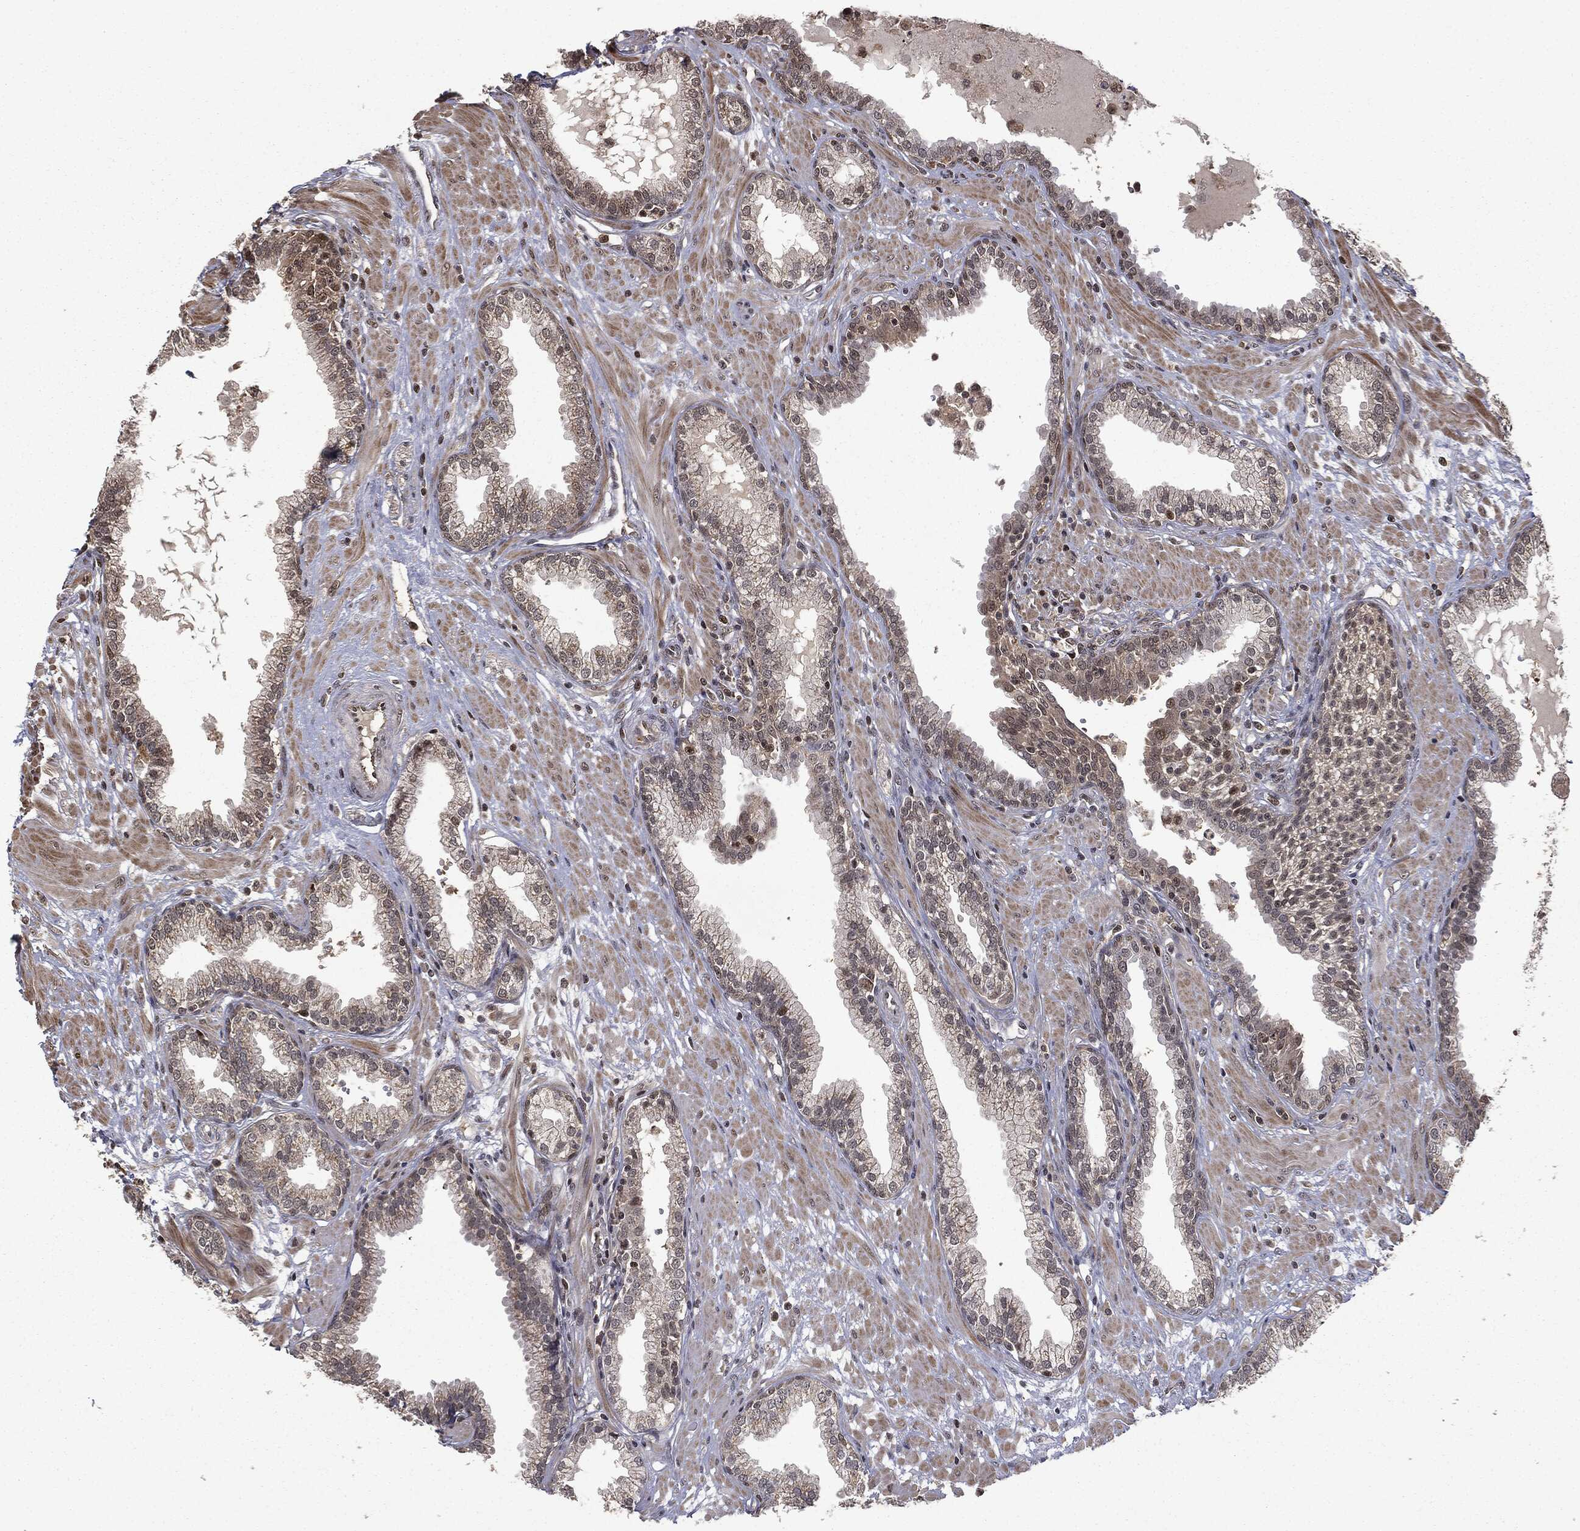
{"staining": {"intensity": "moderate", "quantity": "<25%", "location": "cytoplasmic/membranous,nuclear"}, "tissue": "prostate", "cell_type": "Glandular cells", "image_type": "normal", "snomed": [{"axis": "morphology", "description": "Normal tissue, NOS"}, {"axis": "topography", "description": "Prostate"}], "caption": "This is a micrograph of immunohistochemistry staining of benign prostate, which shows moderate staining in the cytoplasmic/membranous,nuclear of glandular cells.", "gene": "ZNHIT6", "patient": {"sex": "male", "age": 64}}